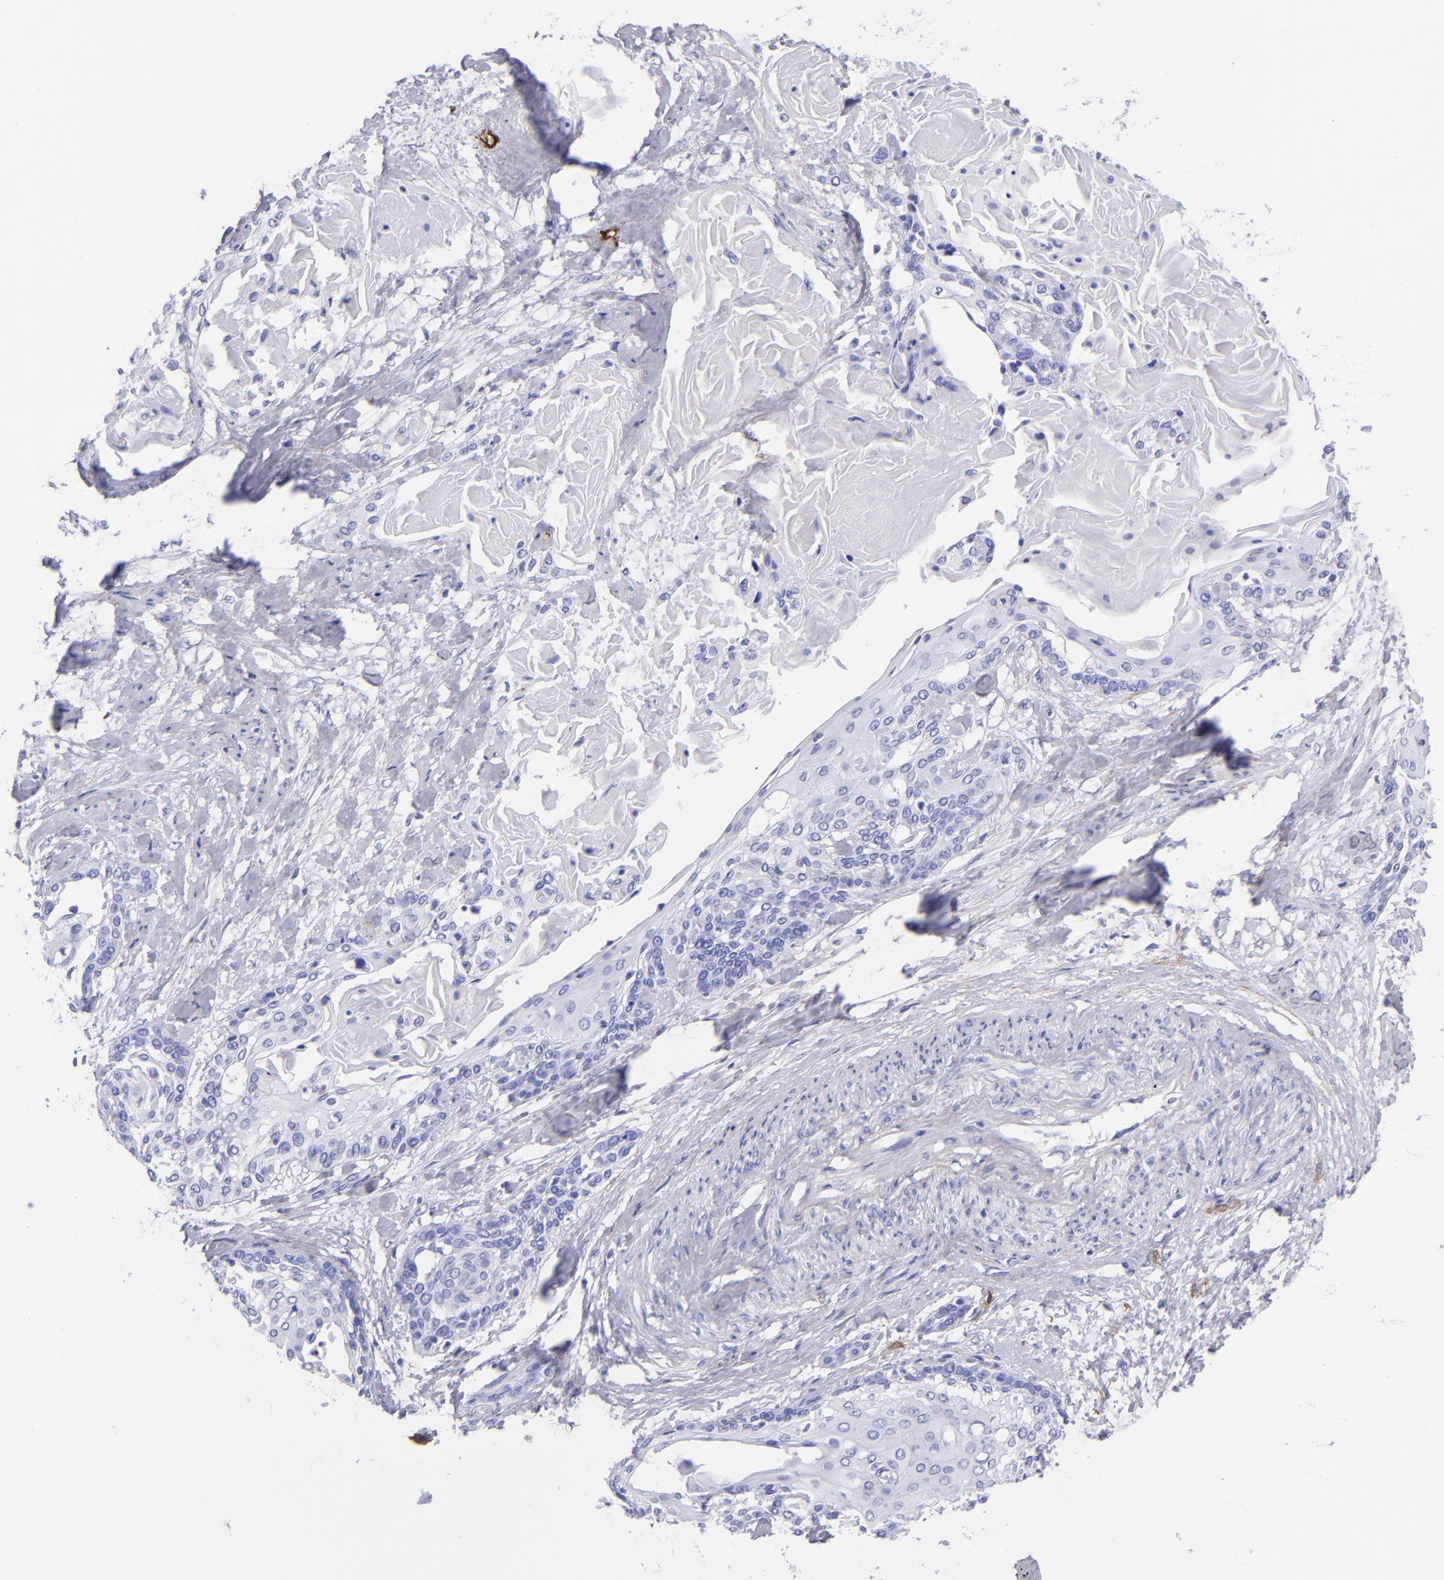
{"staining": {"intensity": "negative", "quantity": "none", "location": "none"}, "tissue": "cervical cancer", "cell_type": "Tumor cells", "image_type": "cancer", "snomed": [{"axis": "morphology", "description": "Squamous cell carcinoma, NOS"}, {"axis": "topography", "description": "Cervix"}], "caption": "Immunohistochemistry (IHC) micrograph of human cervical cancer (squamous cell carcinoma) stained for a protein (brown), which reveals no positivity in tumor cells. The staining is performed using DAB brown chromogen with nuclei counter-stained in using hematoxylin.", "gene": "EFCAB13", "patient": {"sex": "female", "age": 57}}